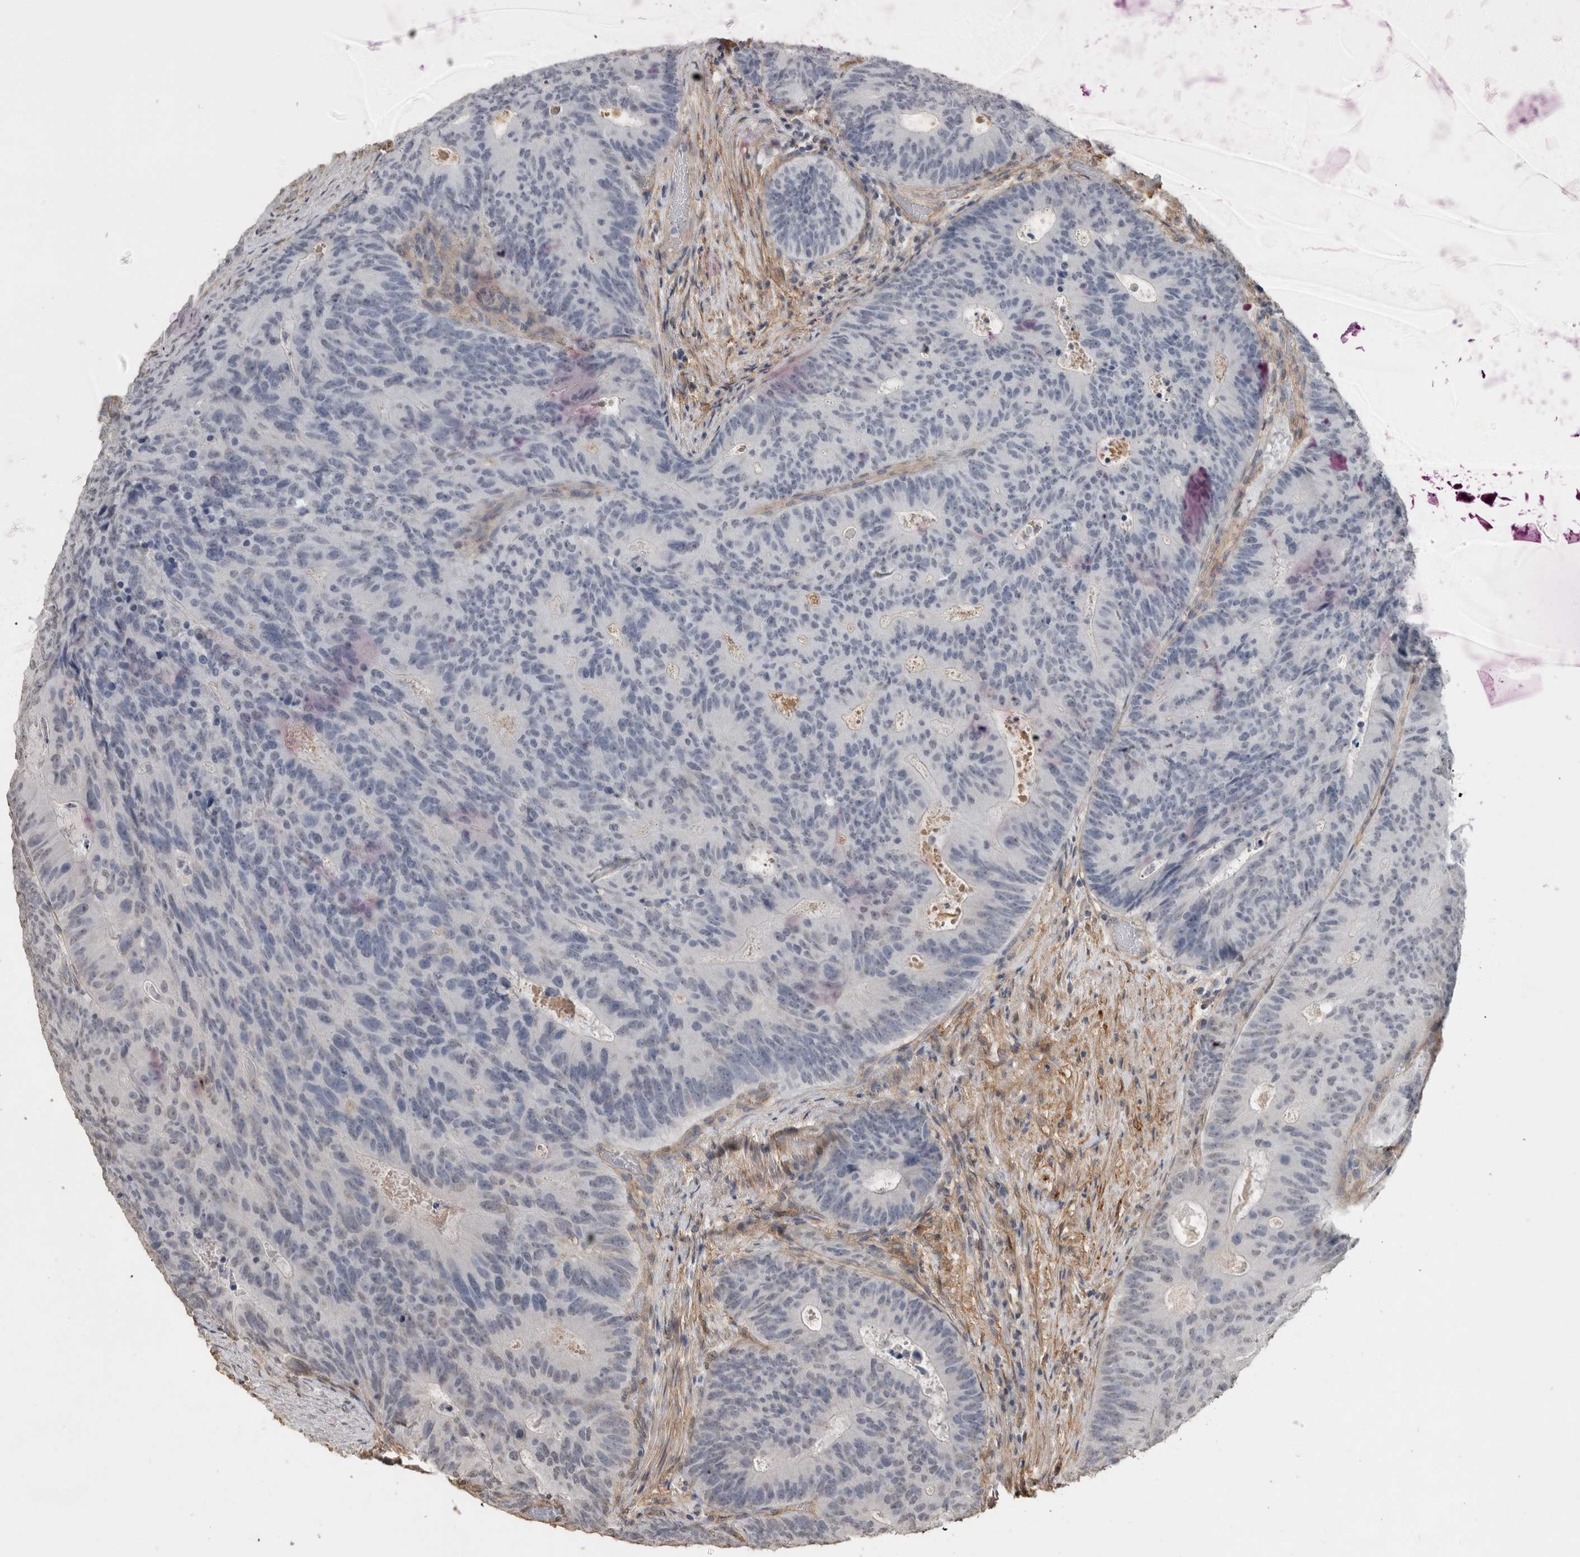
{"staining": {"intensity": "negative", "quantity": "none", "location": "none"}, "tissue": "colorectal cancer", "cell_type": "Tumor cells", "image_type": "cancer", "snomed": [{"axis": "morphology", "description": "Adenocarcinoma, NOS"}, {"axis": "topography", "description": "Colon"}], "caption": "IHC of colorectal cancer shows no staining in tumor cells.", "gene": "RECK", "patient": {"sex": "male", "age": 87}}